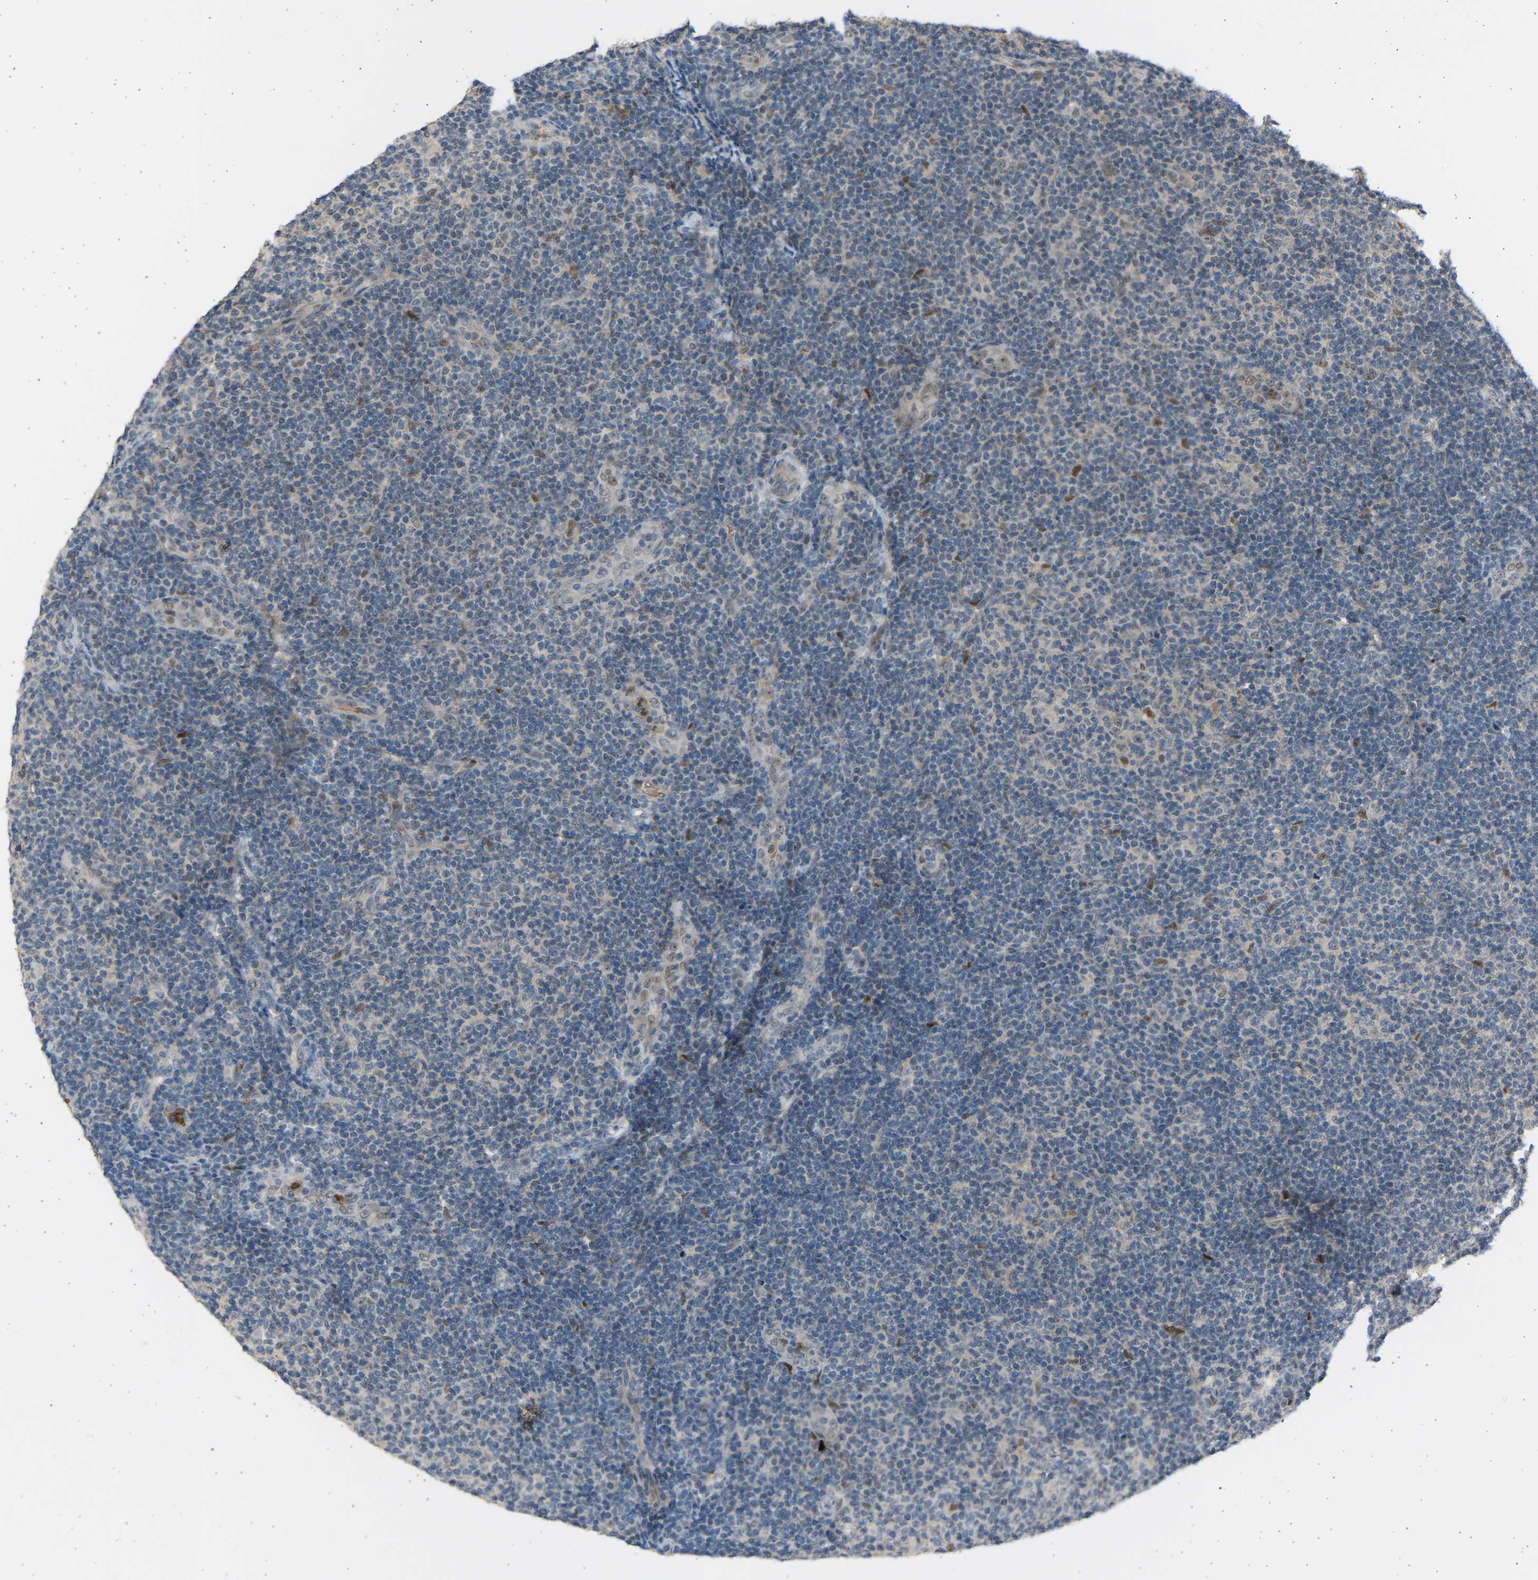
{"staining": {"intensity": "weak", "quantity": "<25%", "location": "nuclear"}, "tissue": "lymphoma", "cell_type": "Tumor cells", "image_type": "cancer", "snomed": [{"axis": "morphology", "description": "Malignant lymphoma, non-Hodgkin's type, Low grade"}, {"axis": "topography", "description": "Lymph node"}], "caption": "DAB (3,3'-diaminobenzidine) immunohistochemical staining of human lymphoma reveals no significant positivity in tumor cells.", "gene": "BIRC2", "patient": {"sex": "male", "age": 83}}